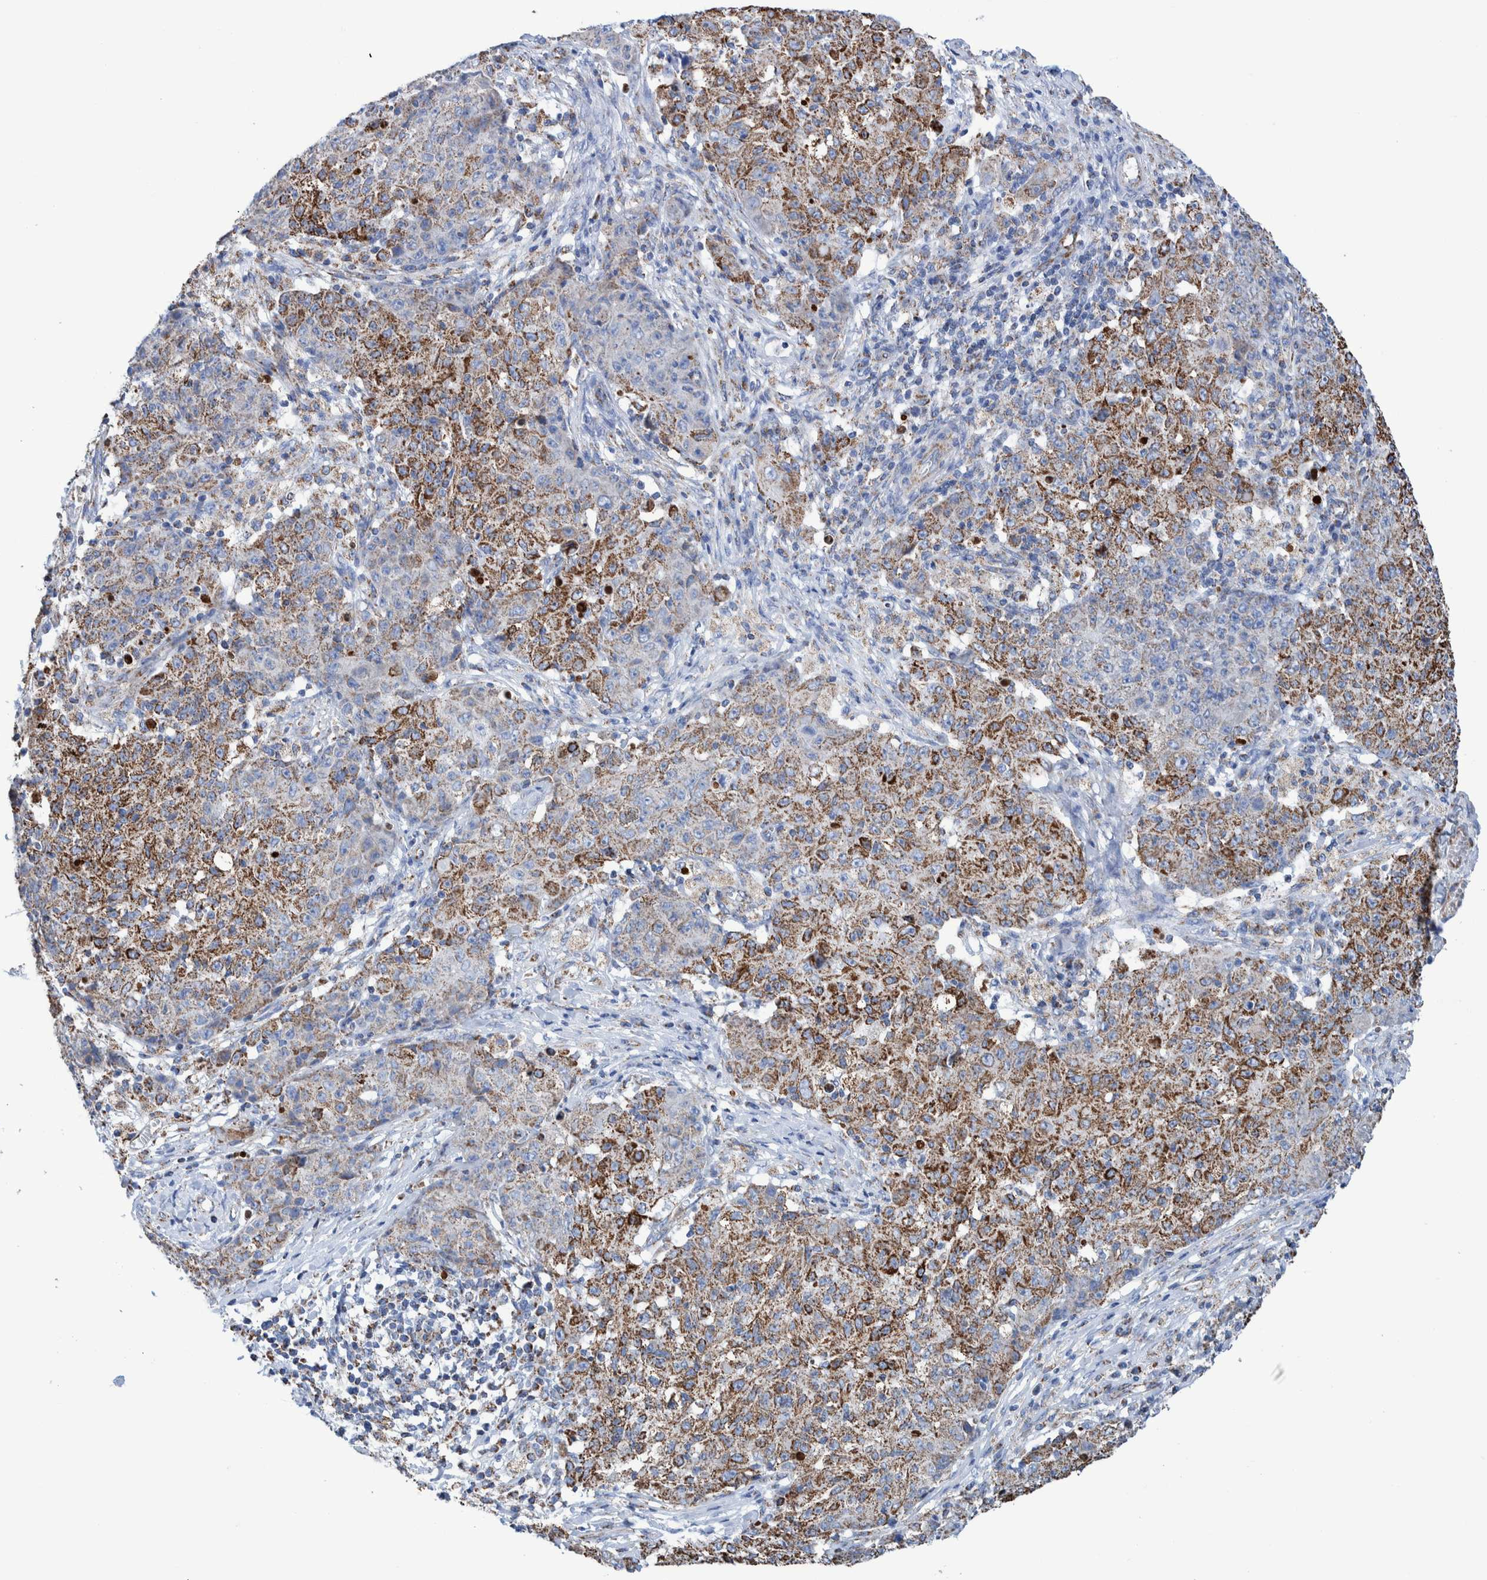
{"staining": {"intensity": "moderate", "quantity": ">75%", "location": "cytoplasmic/membranous"}, "tissue": "ovarian cancer", "cell_type": "Tumor cells", "image_type": "cancer", "snomed": [{"axis": "morphology", "description": "Carcinoma, endometroid"}, {"axis": "topography", "description": "Ovary"}], "caption": "A micrograph showing moderate cytoplasmic/membranous staining in approximately >75% of tumor cells in ovarian endometroid carcinoma, as visualized by brown immunohistochemical staining.", "gene": "DECR1", "patient": {"sex": "female", "age": 42}}